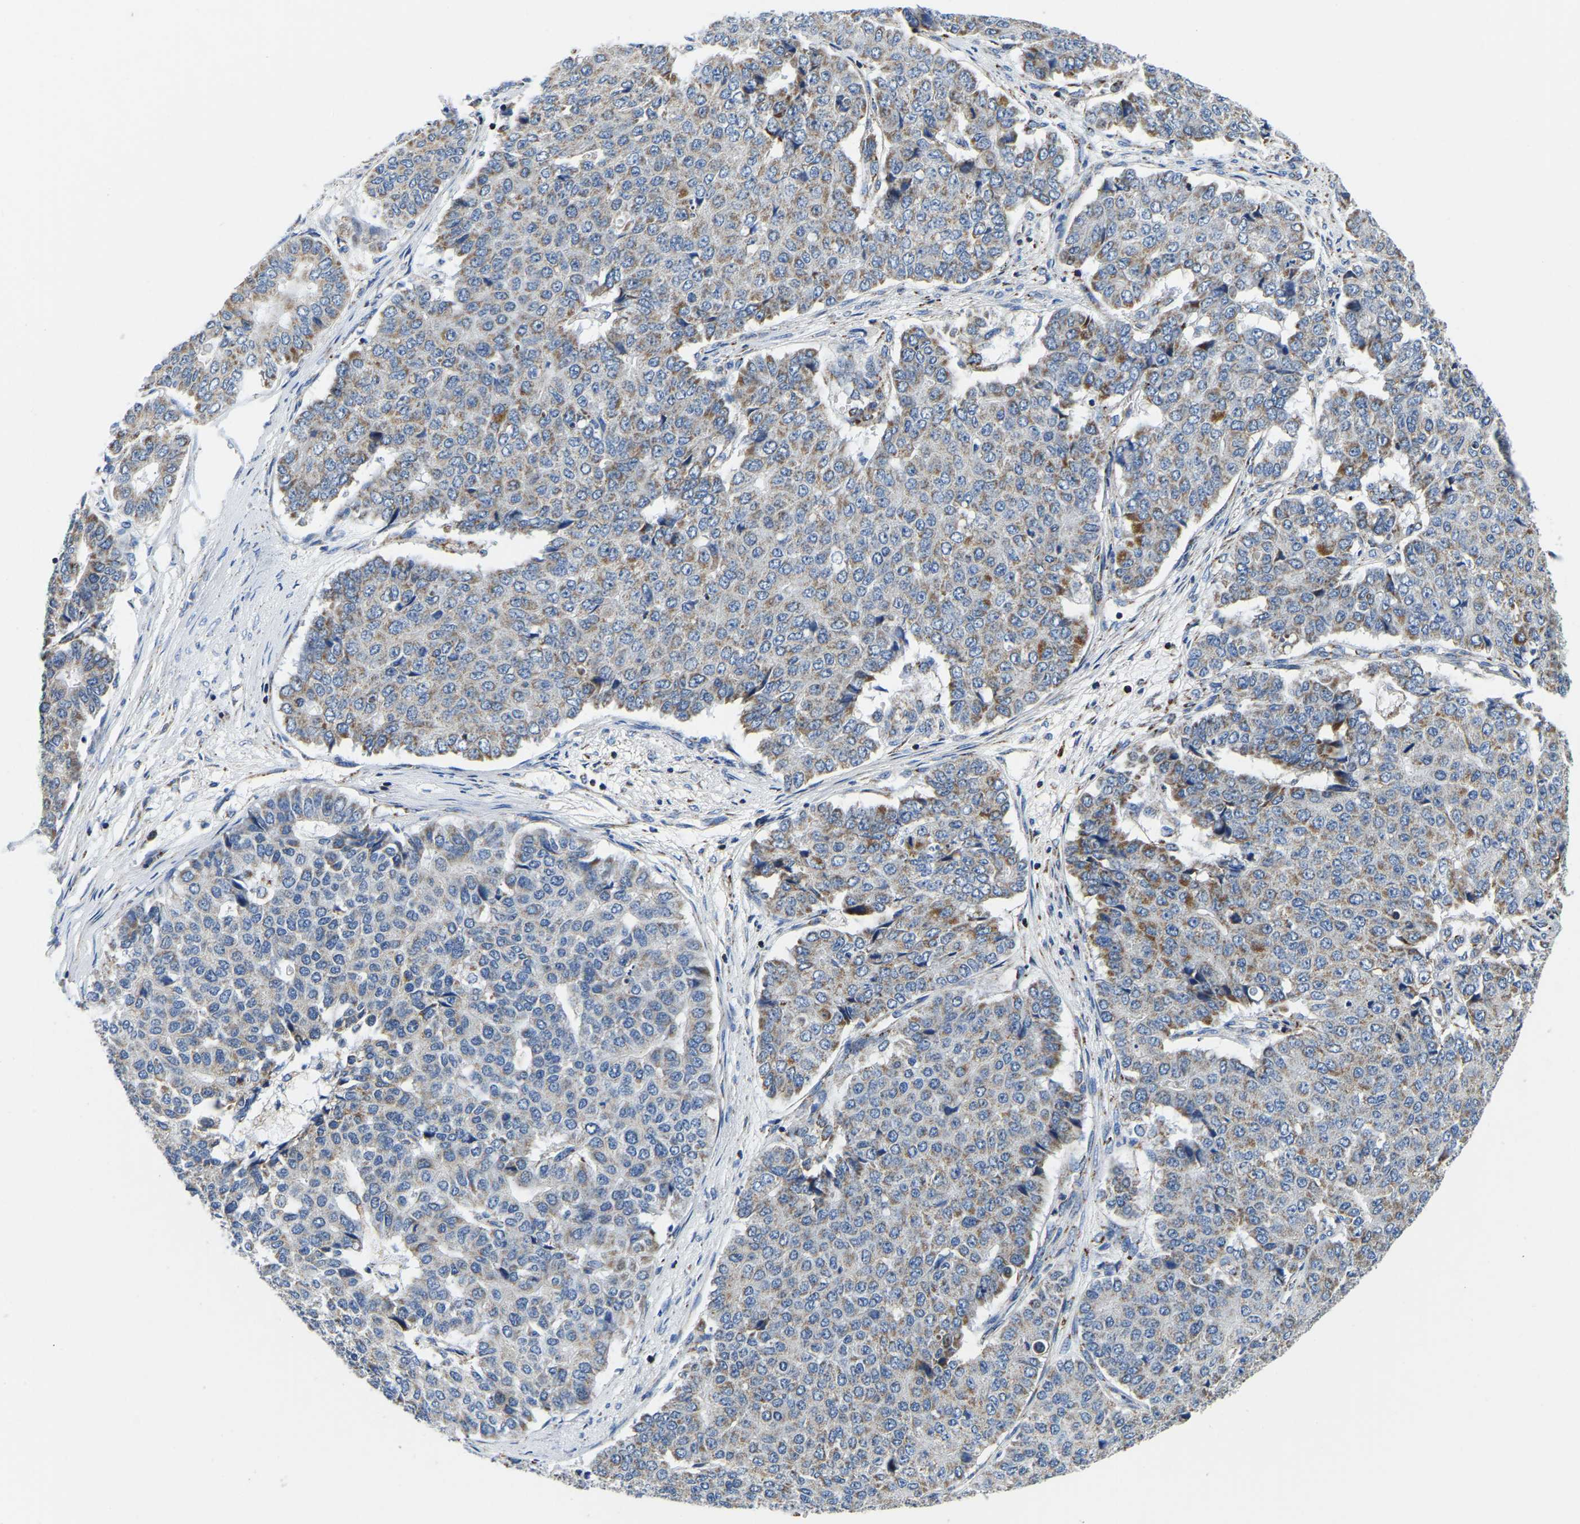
{"staining": {"intensity": "moderate", "quantity": "<25%", "location": "cytoplasmic/membranous"}, "tissue": "pancreatic cancer", "cell_type": "Tumor cells", "image_type": "cancer", "snomed": [{"axis": "morphology", "description": "Adenocarcinoma, NOS"}, {"axis": "topography", "description": "Pancreas"}], "caption": "IHC image of neoplastic tissue: human pancreatic cancer stained using immunohistochemistry exhibits low levels of moderate protein expression localized specifically in the cytoplasmic/membranous of tumor cells, appearing as a cytoplasmic/membranous brown color.", "gene": "SFXN1", "patient": {"sex": "male", "age": 50}}